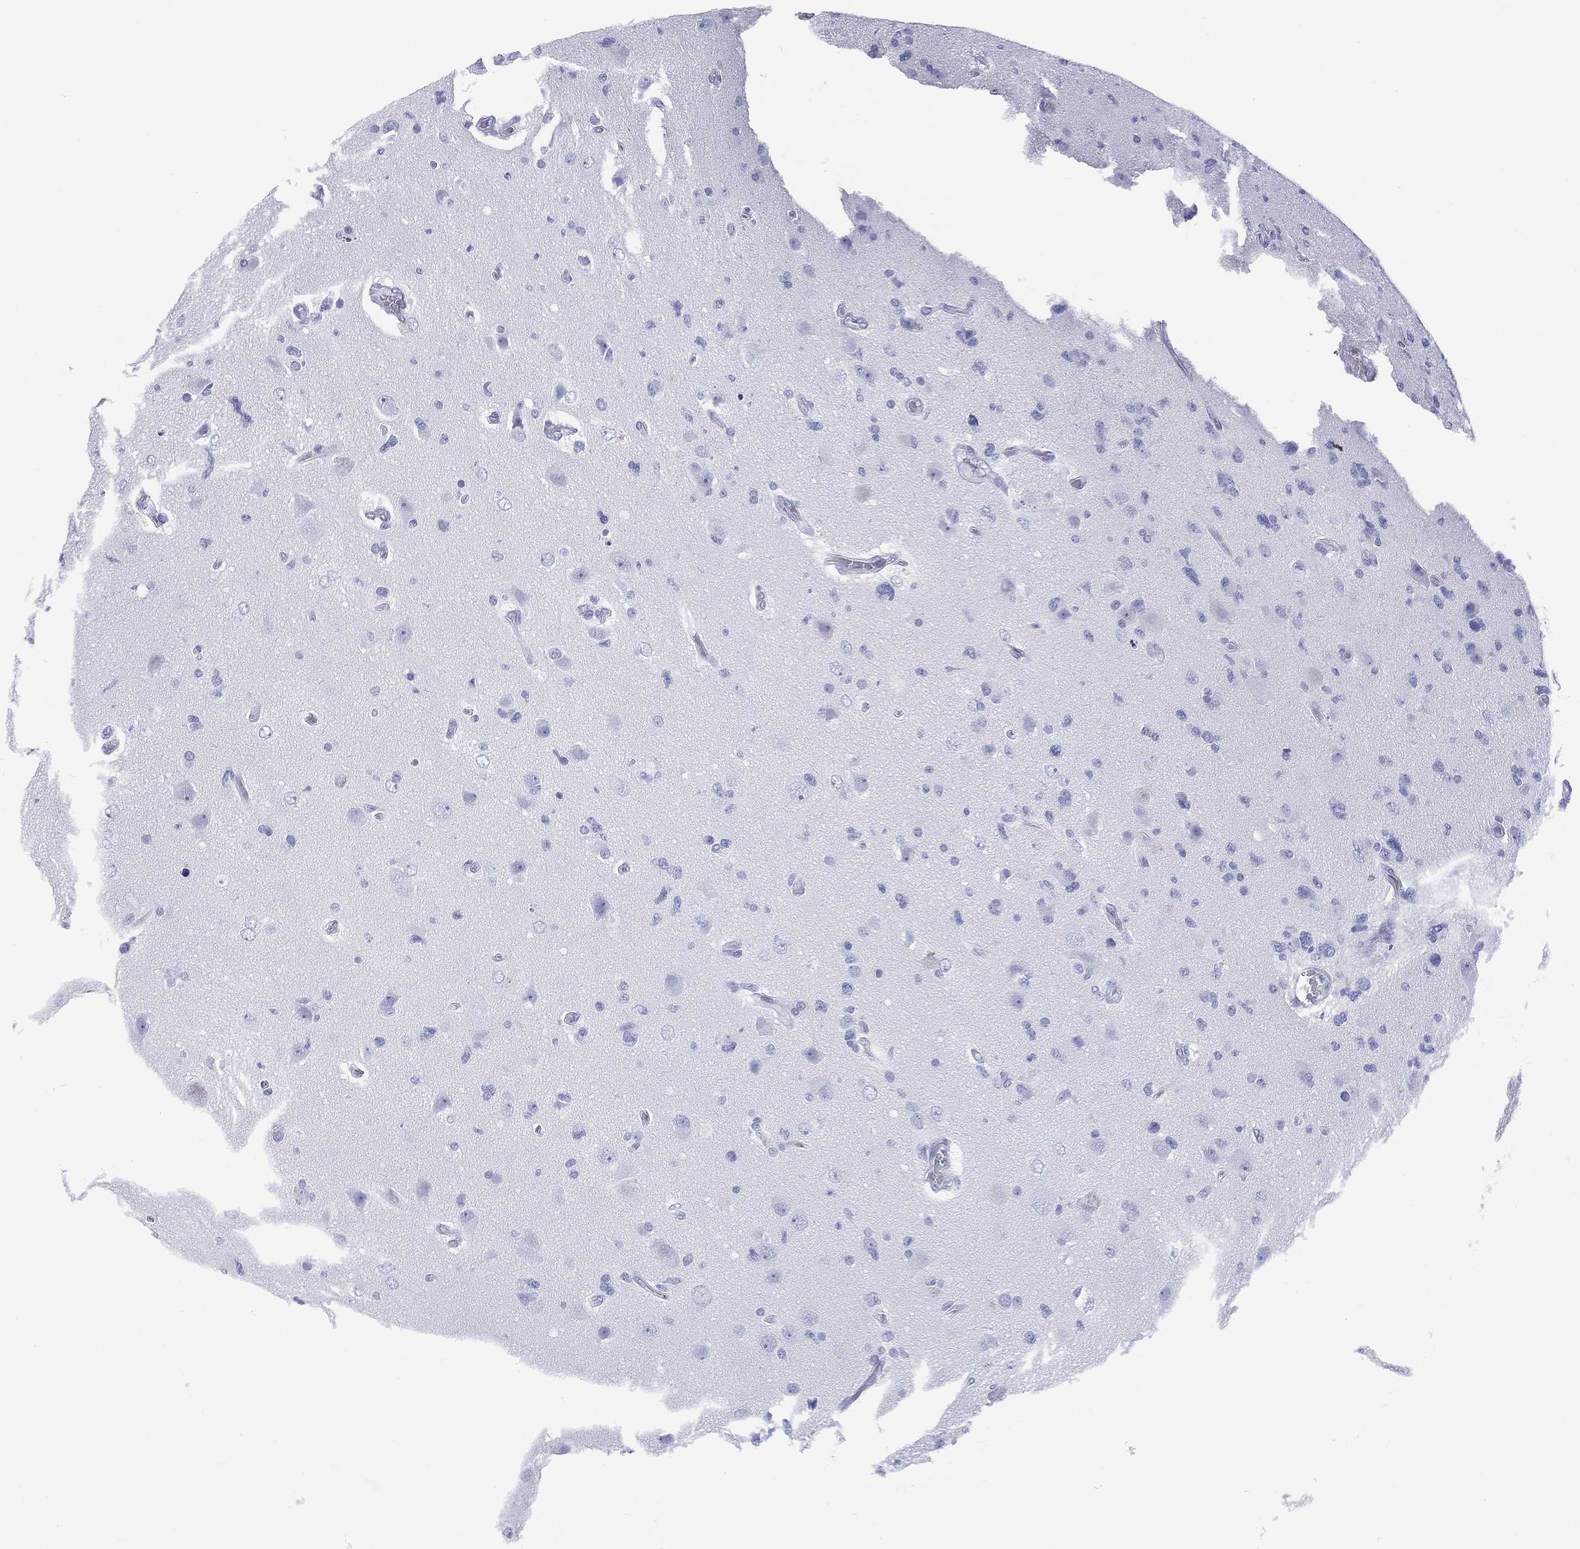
{"staining": {"intensity": "negative", "quantity": "none", "location": "none"}, "tissue": "glioma", "cell_type": "Tumor cells", "image_type": "cancer", "snomed": [{"axis": "morphology", "description": "Glioma, malignant, High grade"}, {"axis": "topography", "description": "Cerebral cortex"}], "caption": "Tumor cells are negative for brown protein staining in malignant glioma (high-grade). Brightfield microscopy of immunohistochemistry stained with DAB (3,3'-diaminobenzidine) (brown) and hematoxylin (blue), captured at high magnification.", "gene": "ETNPPL", "patient": {"sex": "male", "age": 70}}